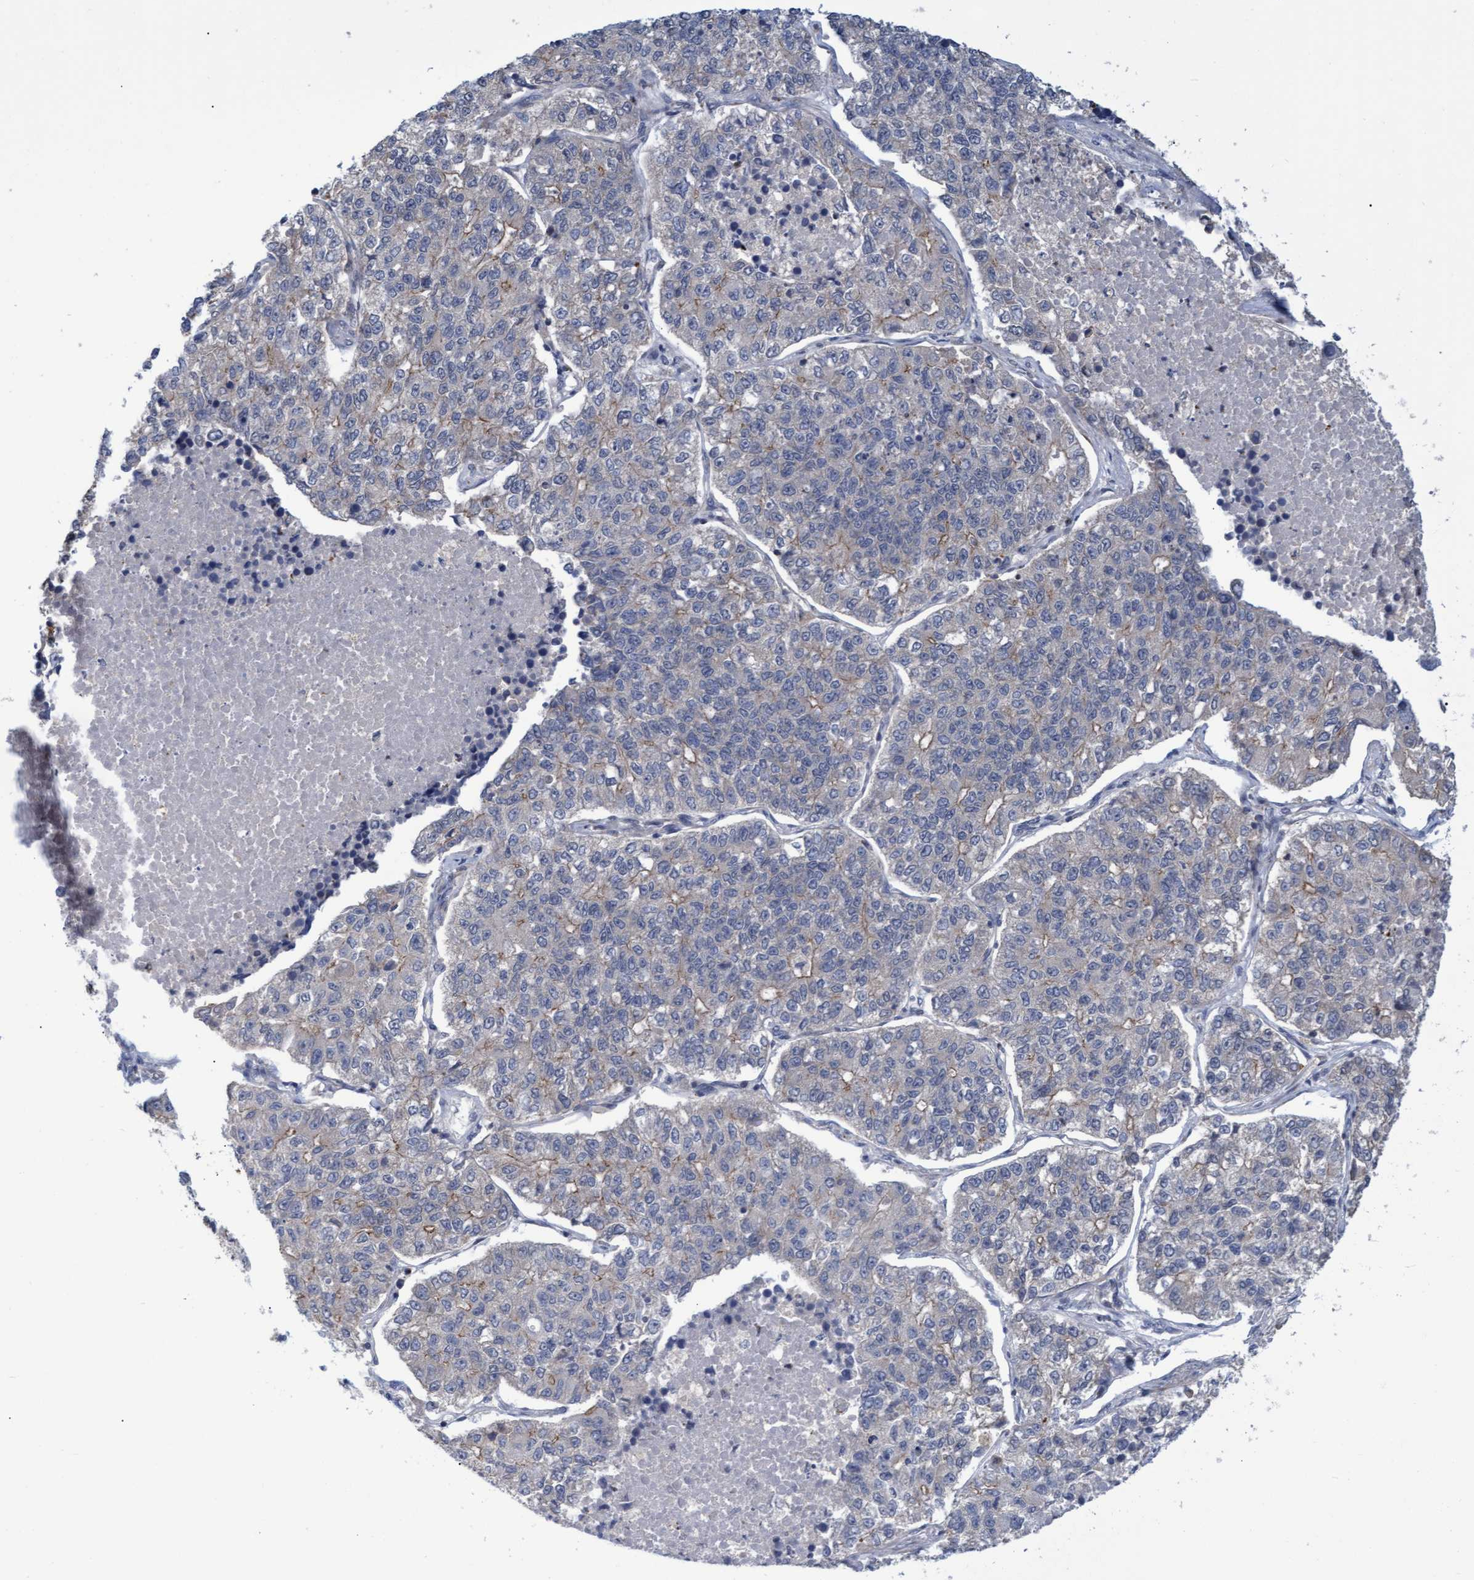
{"staining": {"intensity": "weak", "quantity": "<25%", "location": "cytoplasmic/membranous"}, "tissue": "lung cancer", "cell_type": "Tumor cells", "image_type": "cancer", "snomed": [{"axis": "morphology", "description": "Adenocarcinoma, NOS"}, {"axis": "topography", "description": "Lung"}], "caption": "High power microscopy histopathology image of an immunohistochemistry image of lung adenocarcinoma, revealing no significant expression in tumor cells.", "gene": "NAA15", "patient": {"sex": "male", "age": 49}}